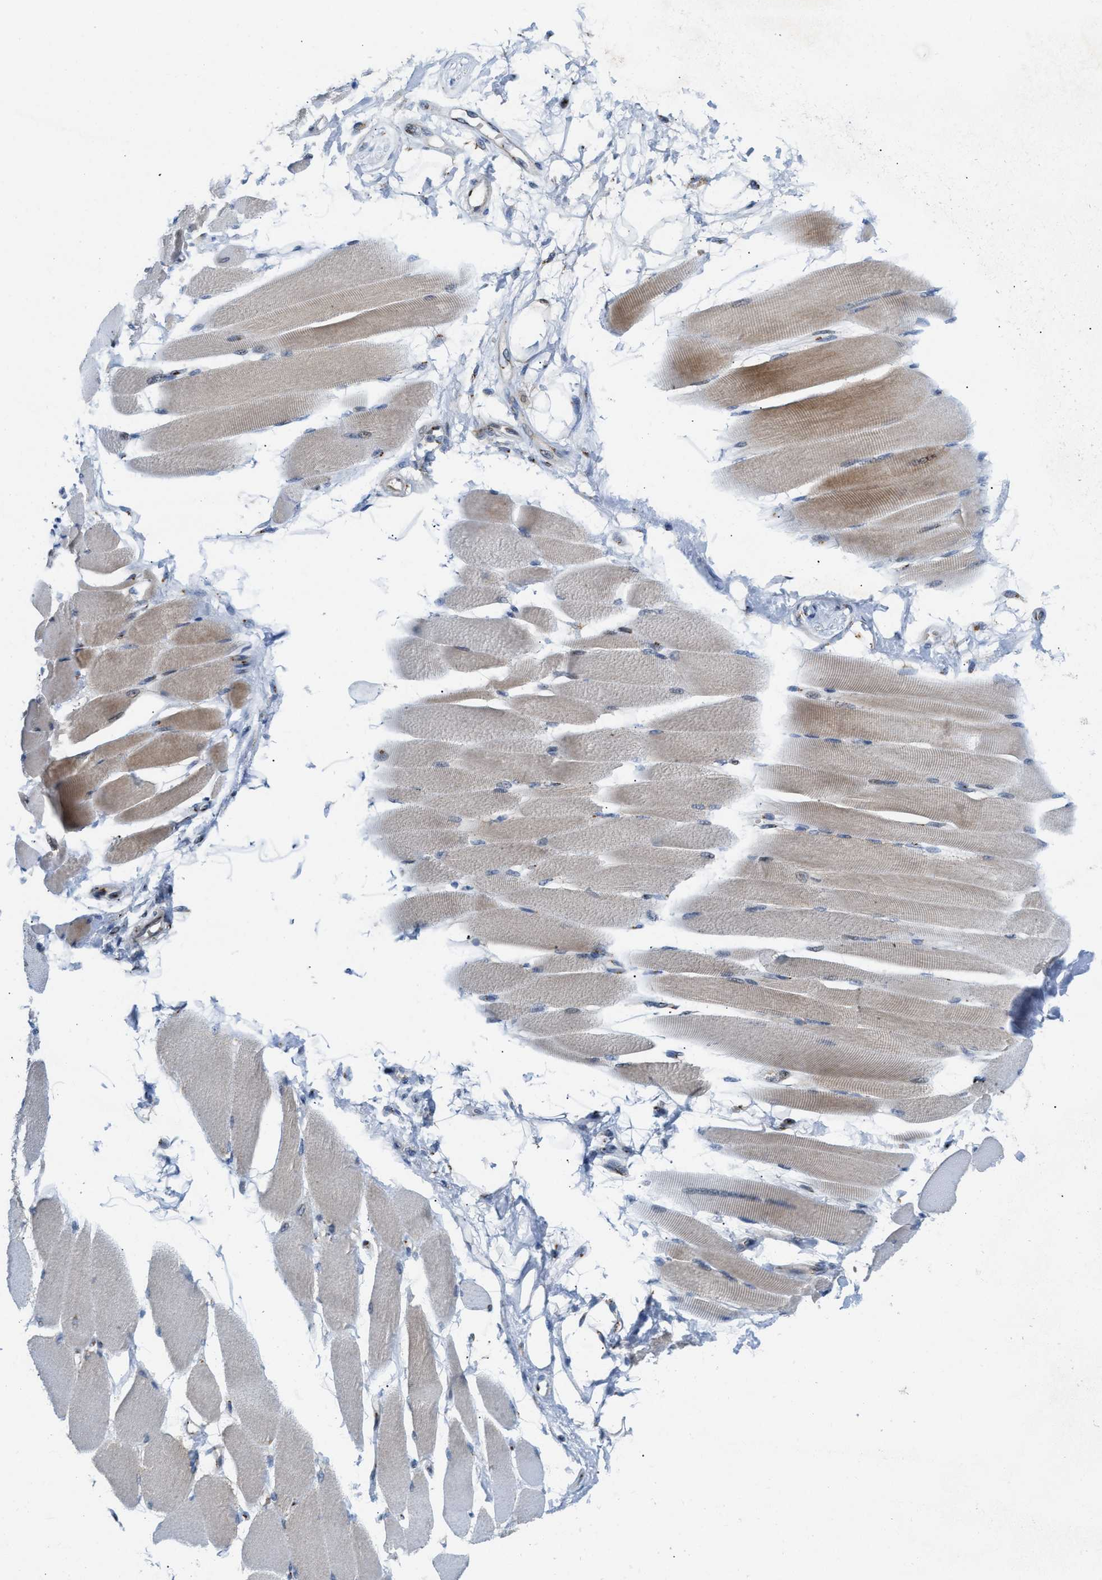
{"staining": {"intensity": "moderate", "quantity": "<25%", "location": "cytoplasmic/membranous"}, "tissue": "skeletal muscle", "cell_type": "Myocytes", "image_type": "normal", "snomed": [{"axis": "morphology", "description": "Normal tissue, NOS"}, {"axis": "topography", "description": "Skeletal muscle"}, {"axis": "topography", "description": "Peripheral nerve tissue"}], "caption": "IHC of normal human skeletal muscle demonstrates low levels of moderate cytoplasmic/membranous expression in about <25% of myocytes.", "gene": "SLC38A10", "patient": {"sex": "female", "age": 84}}